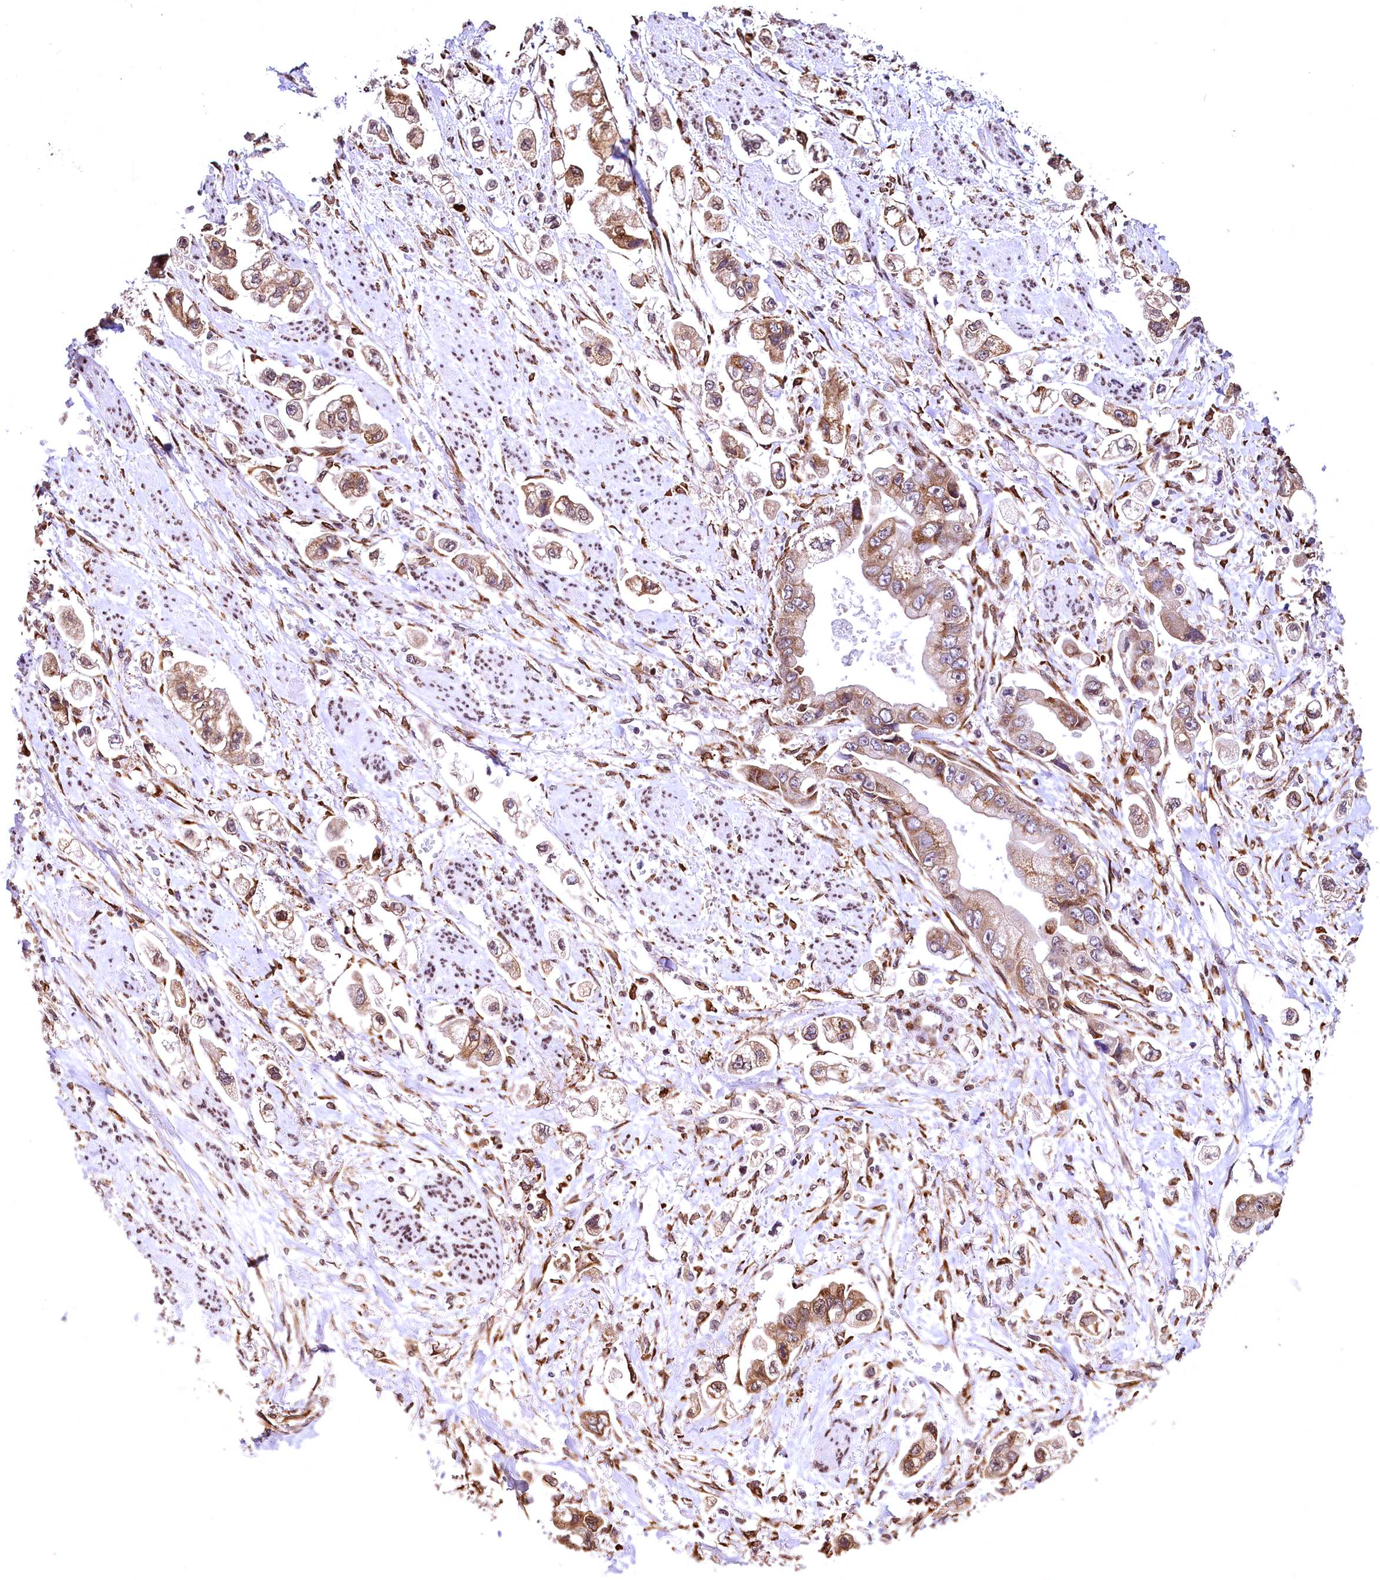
{"staining": {"intensity": "moderate", "quantity": "25%-75%", "location": "cytoplasmic/membranous"}, "tissue": "stomach cancer", "cell_type": "Tumor cells", "image_type": "cancer", "snomed": [{"axis": "morphology", "description": "Adenocarcinoma, NOS"}, {"axis": "topography", "description": "Stomach"}], "caption": "Protein analysis of stomach cancer tissue displays moderate cytoplasmic/membranous expression in approximately 25%-75% of tumor cells.", "gene": "PDS5B", "patient": {"sex": "male", "age": 62}}